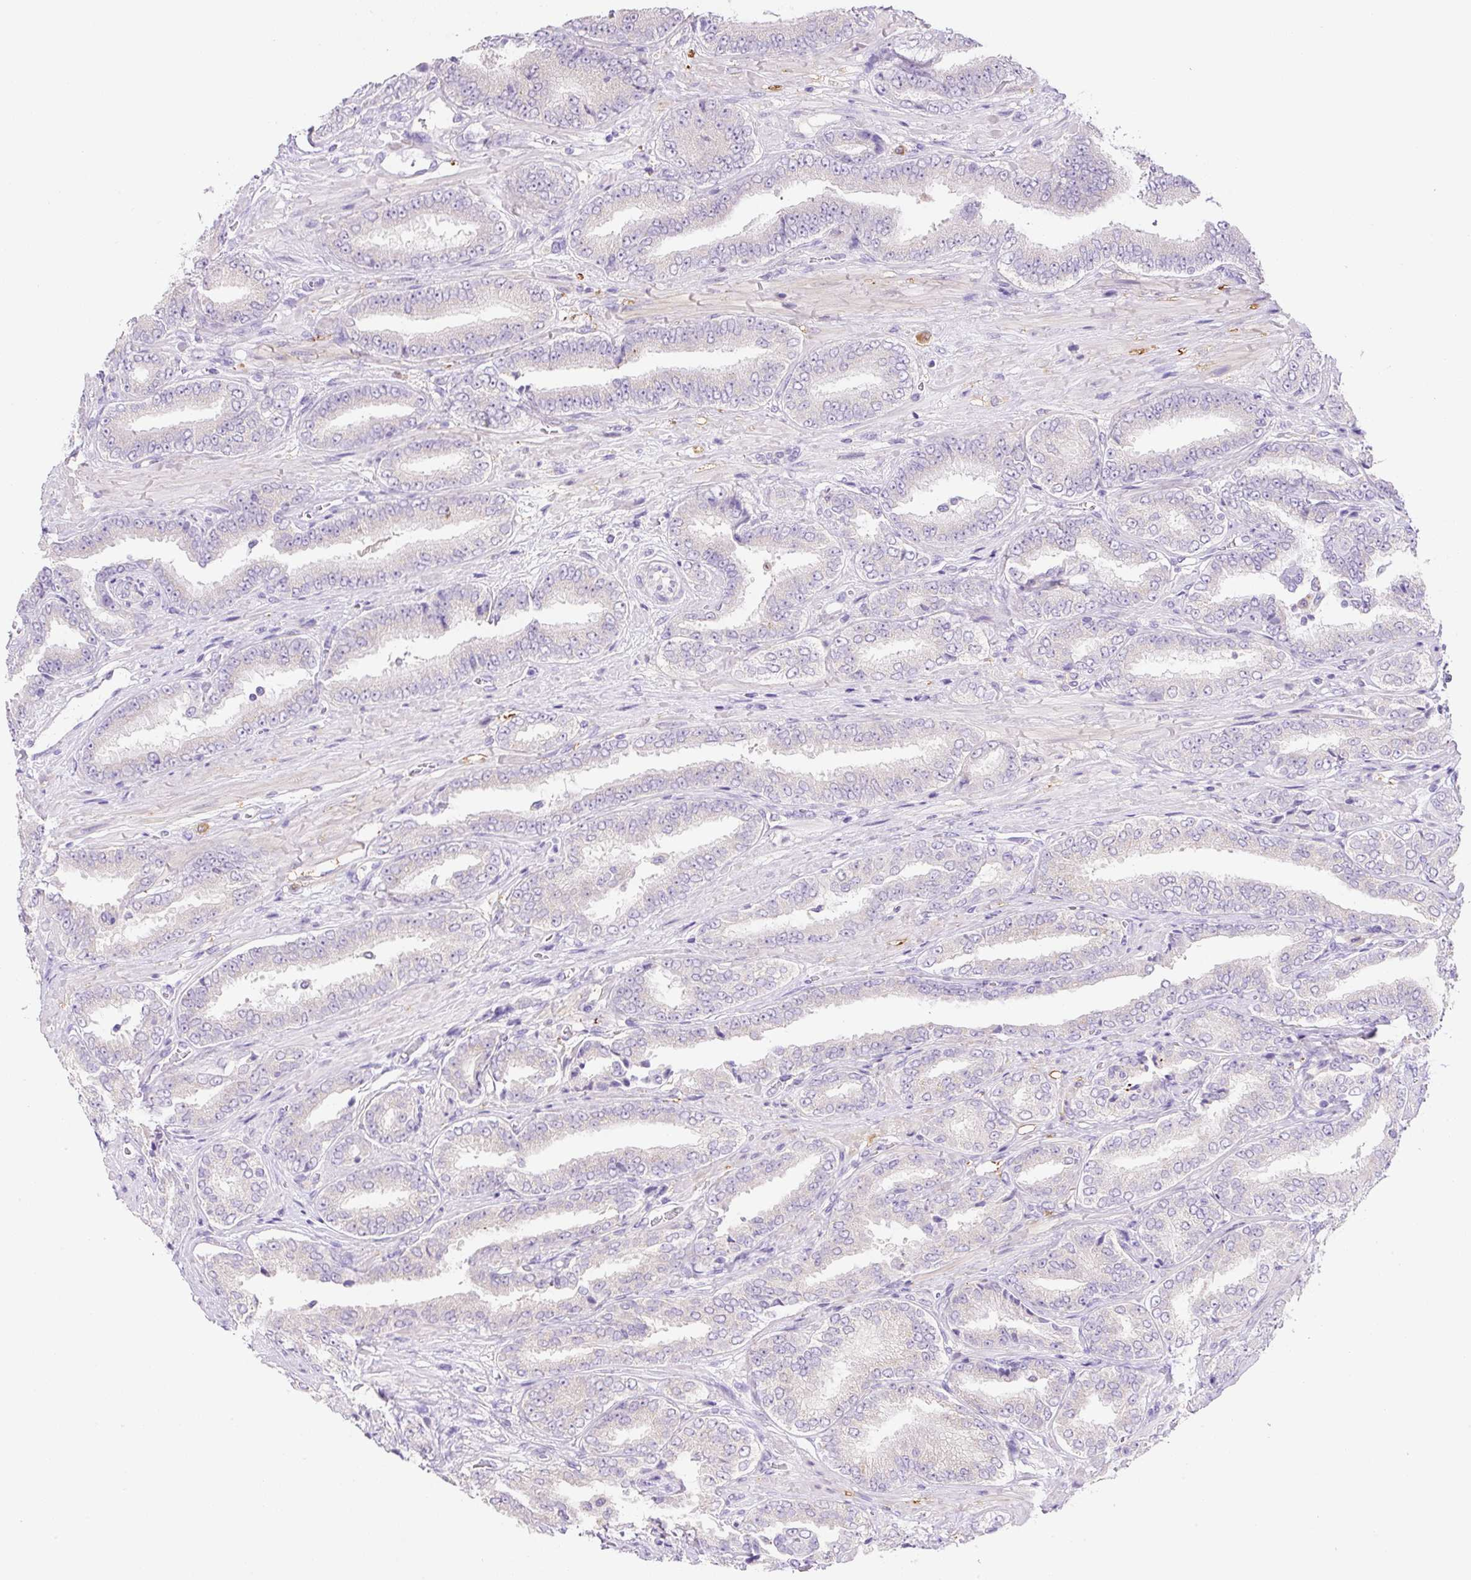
{"staining": {"intensity": "negative", "quantity": "none", "location": "none"}, "tissue": "prostate cancer", "cell_type": "Tumor cells", "image_type": "cancer", "snomed": [{"axis": "morphology", "description": "Adenocarcinoma, High grade"}, {"axis": "topography", "description": "Prostate"}], "caption": "This histopathology image is of prostate cancer stained with immunohistochemistry (IHC) to label a protein in brown with the nuclei are counter-stained blue. There is no staining in tumor cells.", "gene": "NDST3", "patient": {"sex": "male", "age": 72}}